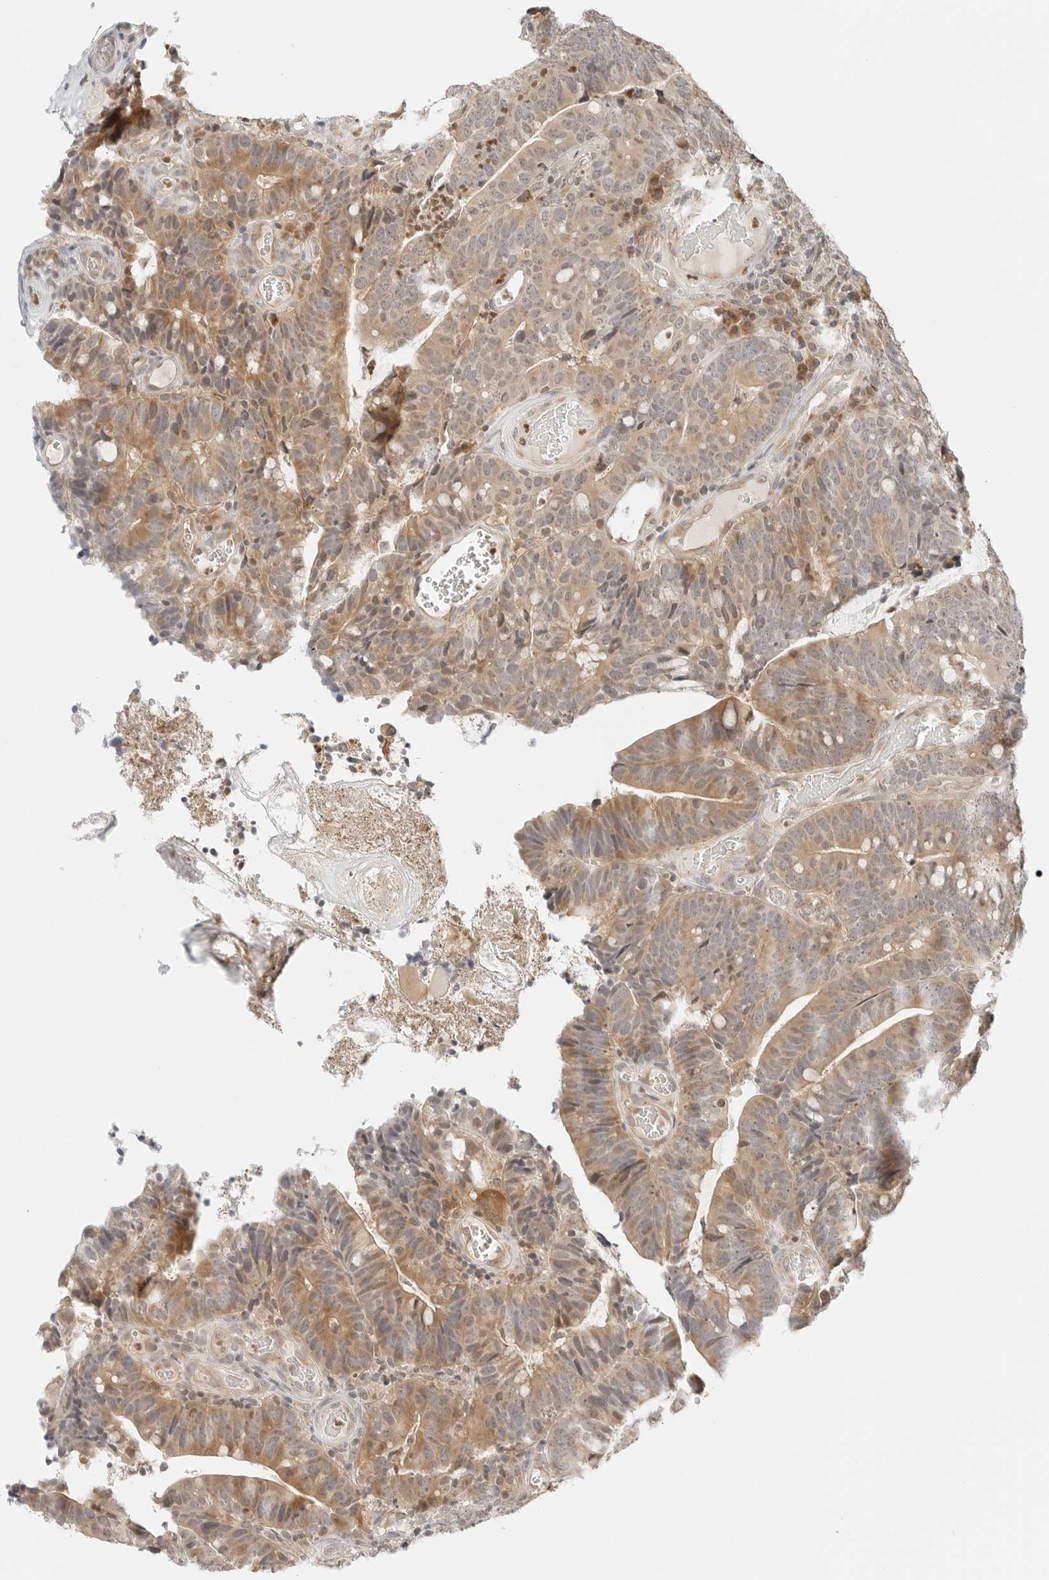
{"staining": {"intensity": "weak", "quantity": ">75%", "location": "cytoplasmic/membranous"}, "tissue": "colorectal cancer", "cell_type": "Tumor cells", "image_type": "cancer", "snomed": [{"axis": "morphology", "description": "Adenocarcinoma, NOS"}, {"axis": "topography", "description": "Colon"}], "caption": "Colorectal cancer (adenocarcinoma) stained with immunohistochemistry exhibits weak cytoplasmic/membranous positivity in about >75% of tumor cells. (DAB (3,3'-diaminobenzidine) = brown stain, brightfield microscopy at high magnification).", "gene": "IQCC", "patient": {"sex": "female", "age": 66}}